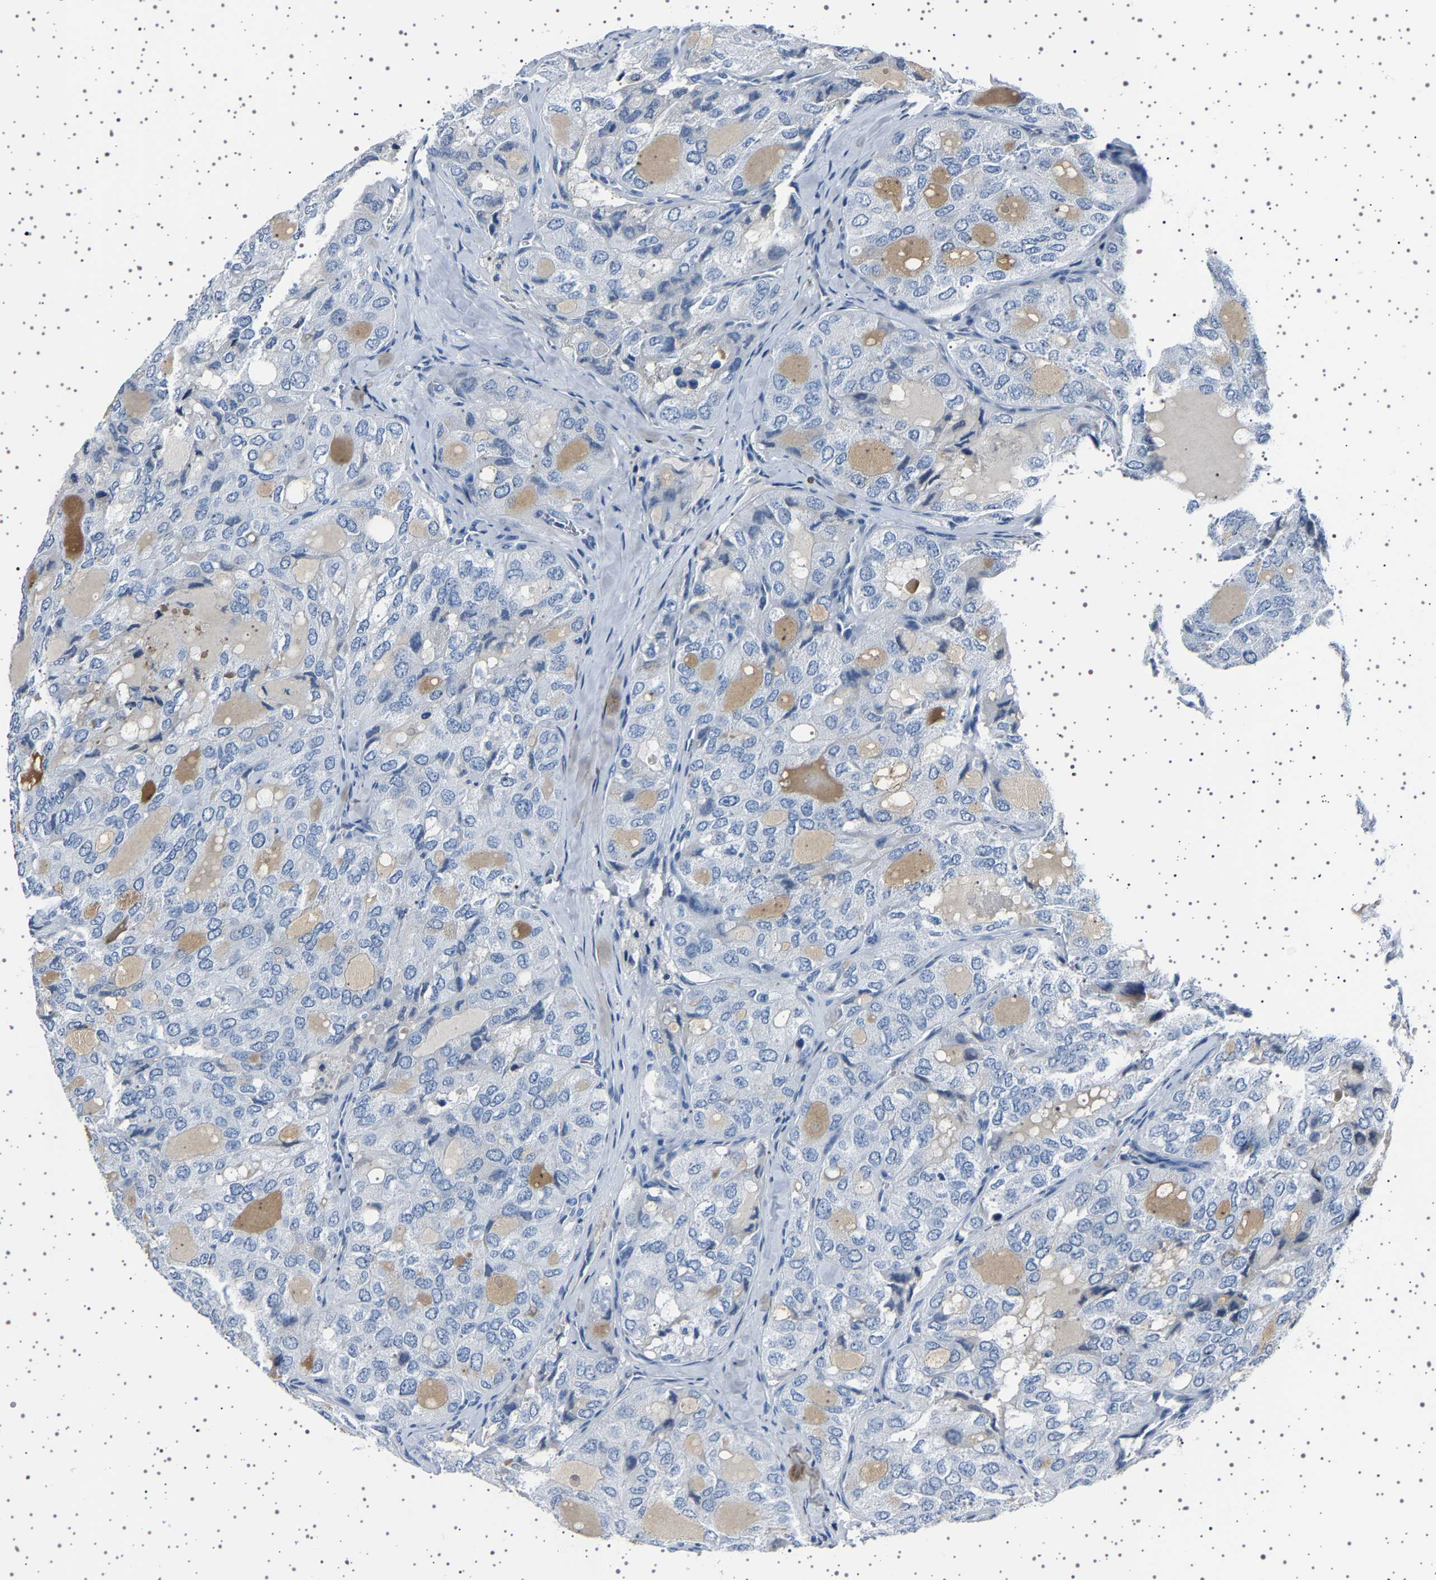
{"staining": {"intensity": "negative", "quantity": "none", "location": "none"}, "tissue": "thyroid cancer", "cell_type": "Tumor cells", "image_type": "cancer", "snomed": [{"axis": "morphology", "description": "Follicular adenoma carcinoma, NOS"}, {"axis": "topography", "description": "Thyroid gland"}], "caption": "Human thyroid follicular adenoma carcinoma stained for a protein using immunohistochemistry (IHC) demonstrates no expression in tumor cells.", "gene": "TFF3", "patient": {"sex": "male", "age": 75}}